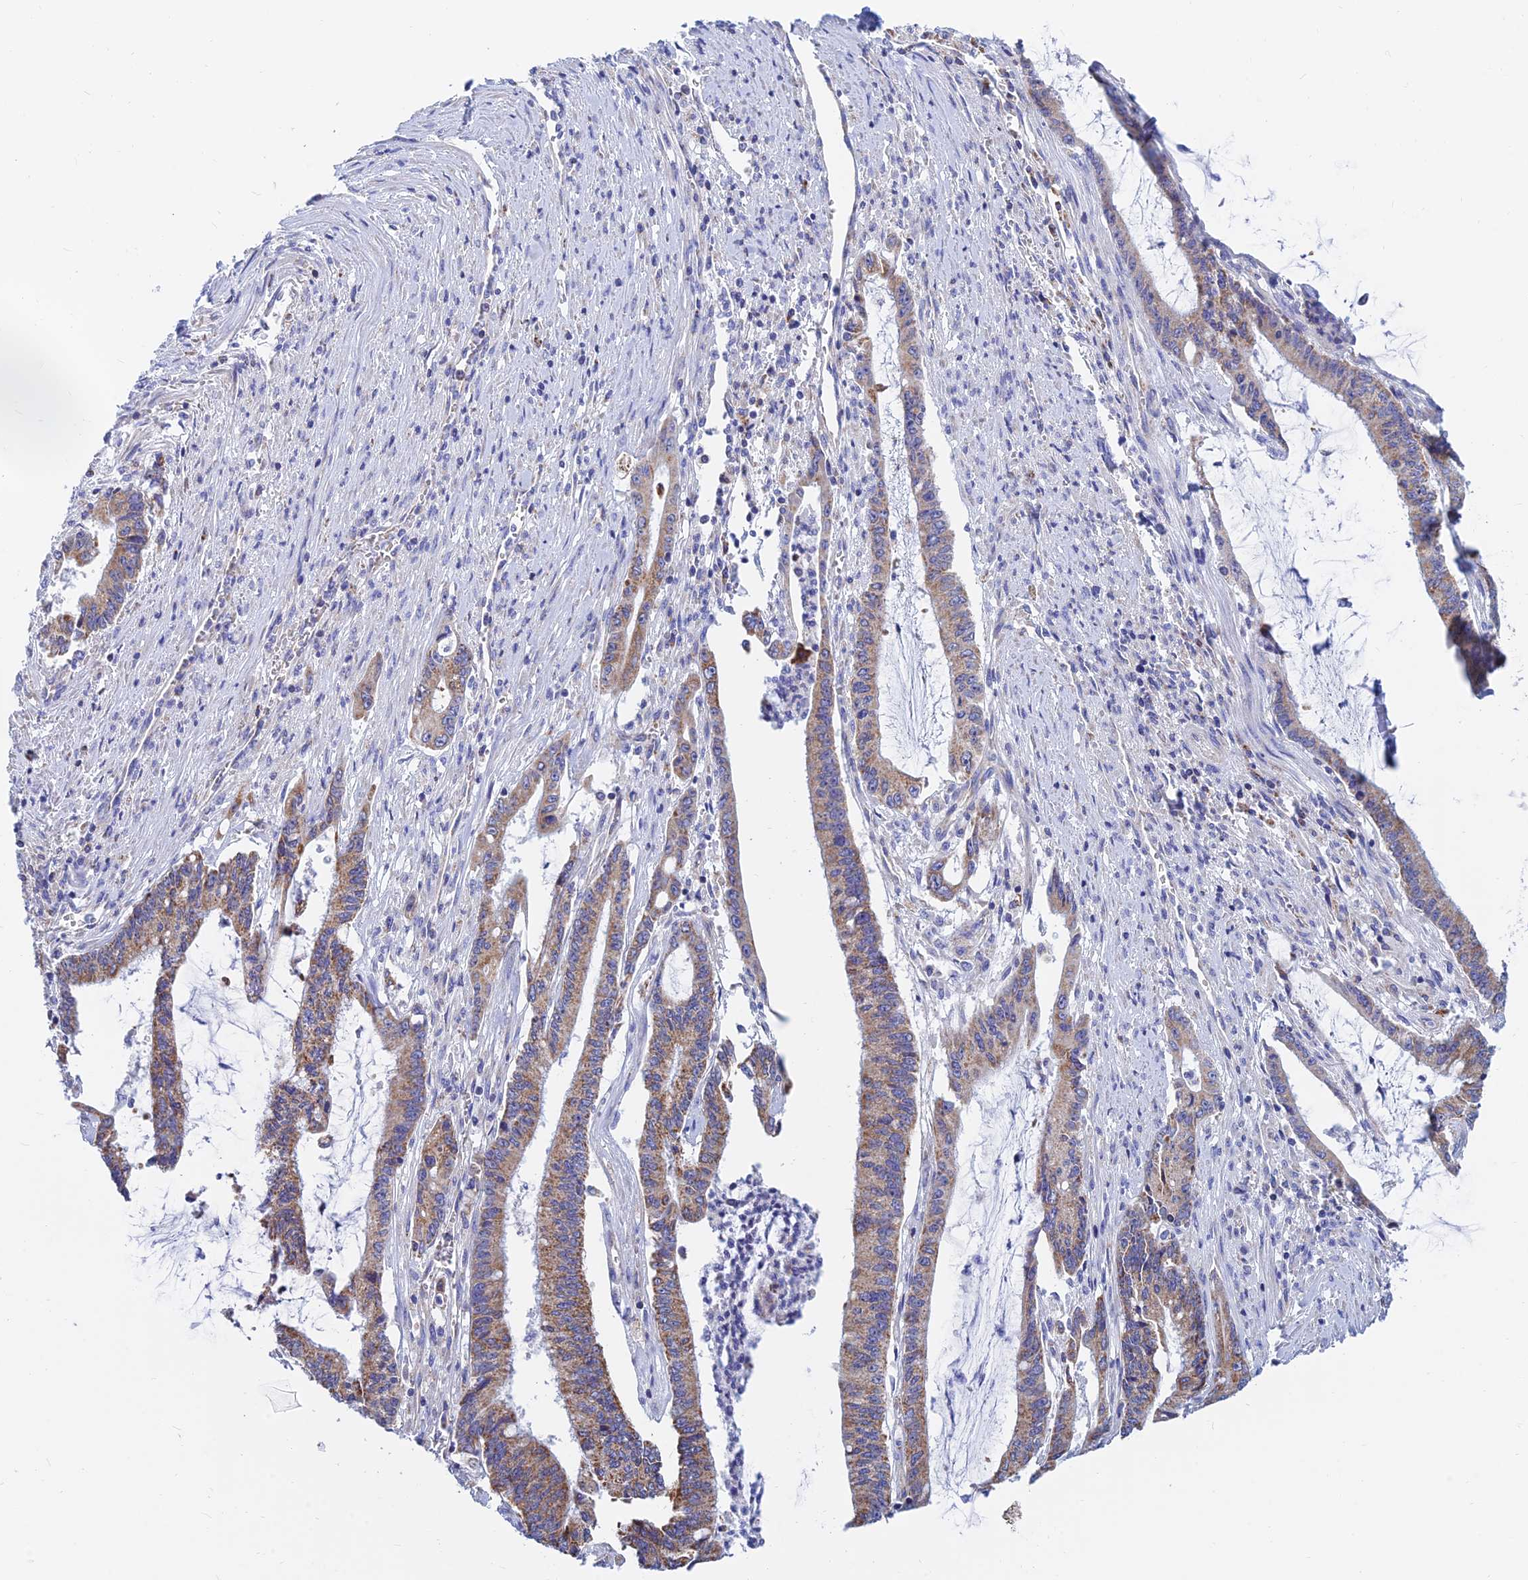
{"staining": {"intensity": "moderate", "quantity": ">75%", "location": "cytoplasmic/membranous"}, "tissue": "pancreatic cancer", "cell_type": "Tumor cells", "image_type": "cancer", "snomed": [{"axis": "morphology", "description": "Adenocarcinoma, NOS"}, {"axis": "topography", "description": "Pancreas"}], "caption": "Immunohistochemistry (IHC) micrograph of neoplastic tissue: pancreatic cancer (adenocarcinoma) stained using immunohistochemistry (IHC) shows medium levels of moderate protein expression localized specifically in the cytoplasmic/membranous of tumor cells, appearing as a cytoplasmic/membranous brown color.", "gene": "MGST1", "patient": {"sex": "female", "age": 50}}